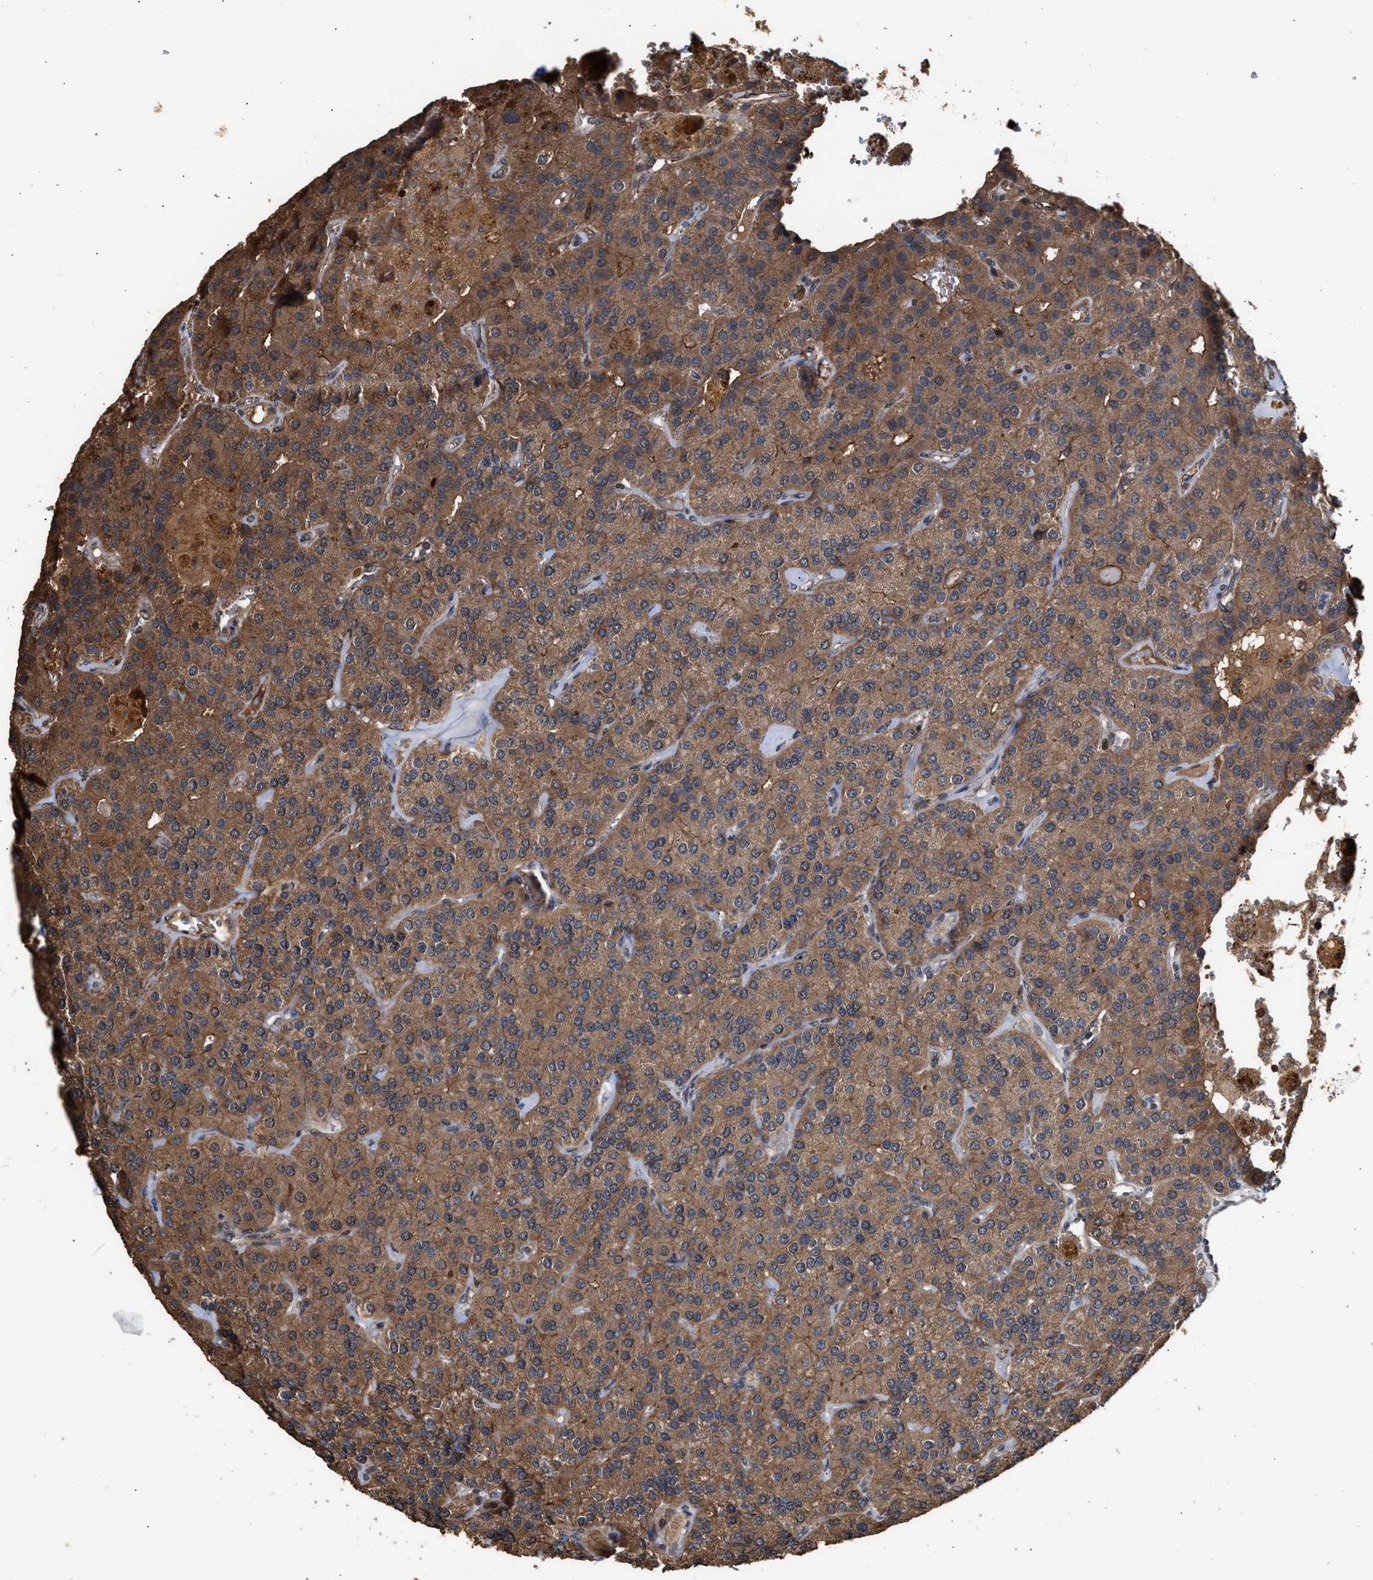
{"staining": {"intensity": "moderate", "quantity": ">75%", "location": "cytoplasmic/membranous,nuclear"}, "tissue": "parathyroid gland", "cell_type": "Glandular cells", "image_type": "normal", "snomed": [{"axis": "morphology", "description": "Normal tissue, NOS"}, {"axis": "morphology", "description": "Adenoma, NOS"}, {"axis": "topography", "description": "Parathyroid gland"}], "caption": "Protein expression analysis of unremarkable parathyroid gland exhibits moderate cytoplasmic/membranous,nuclear positivity in about >75% of glandular cells.", "gene": "ZNHIT6", "patient": {"sex": "female", "age": 86}}